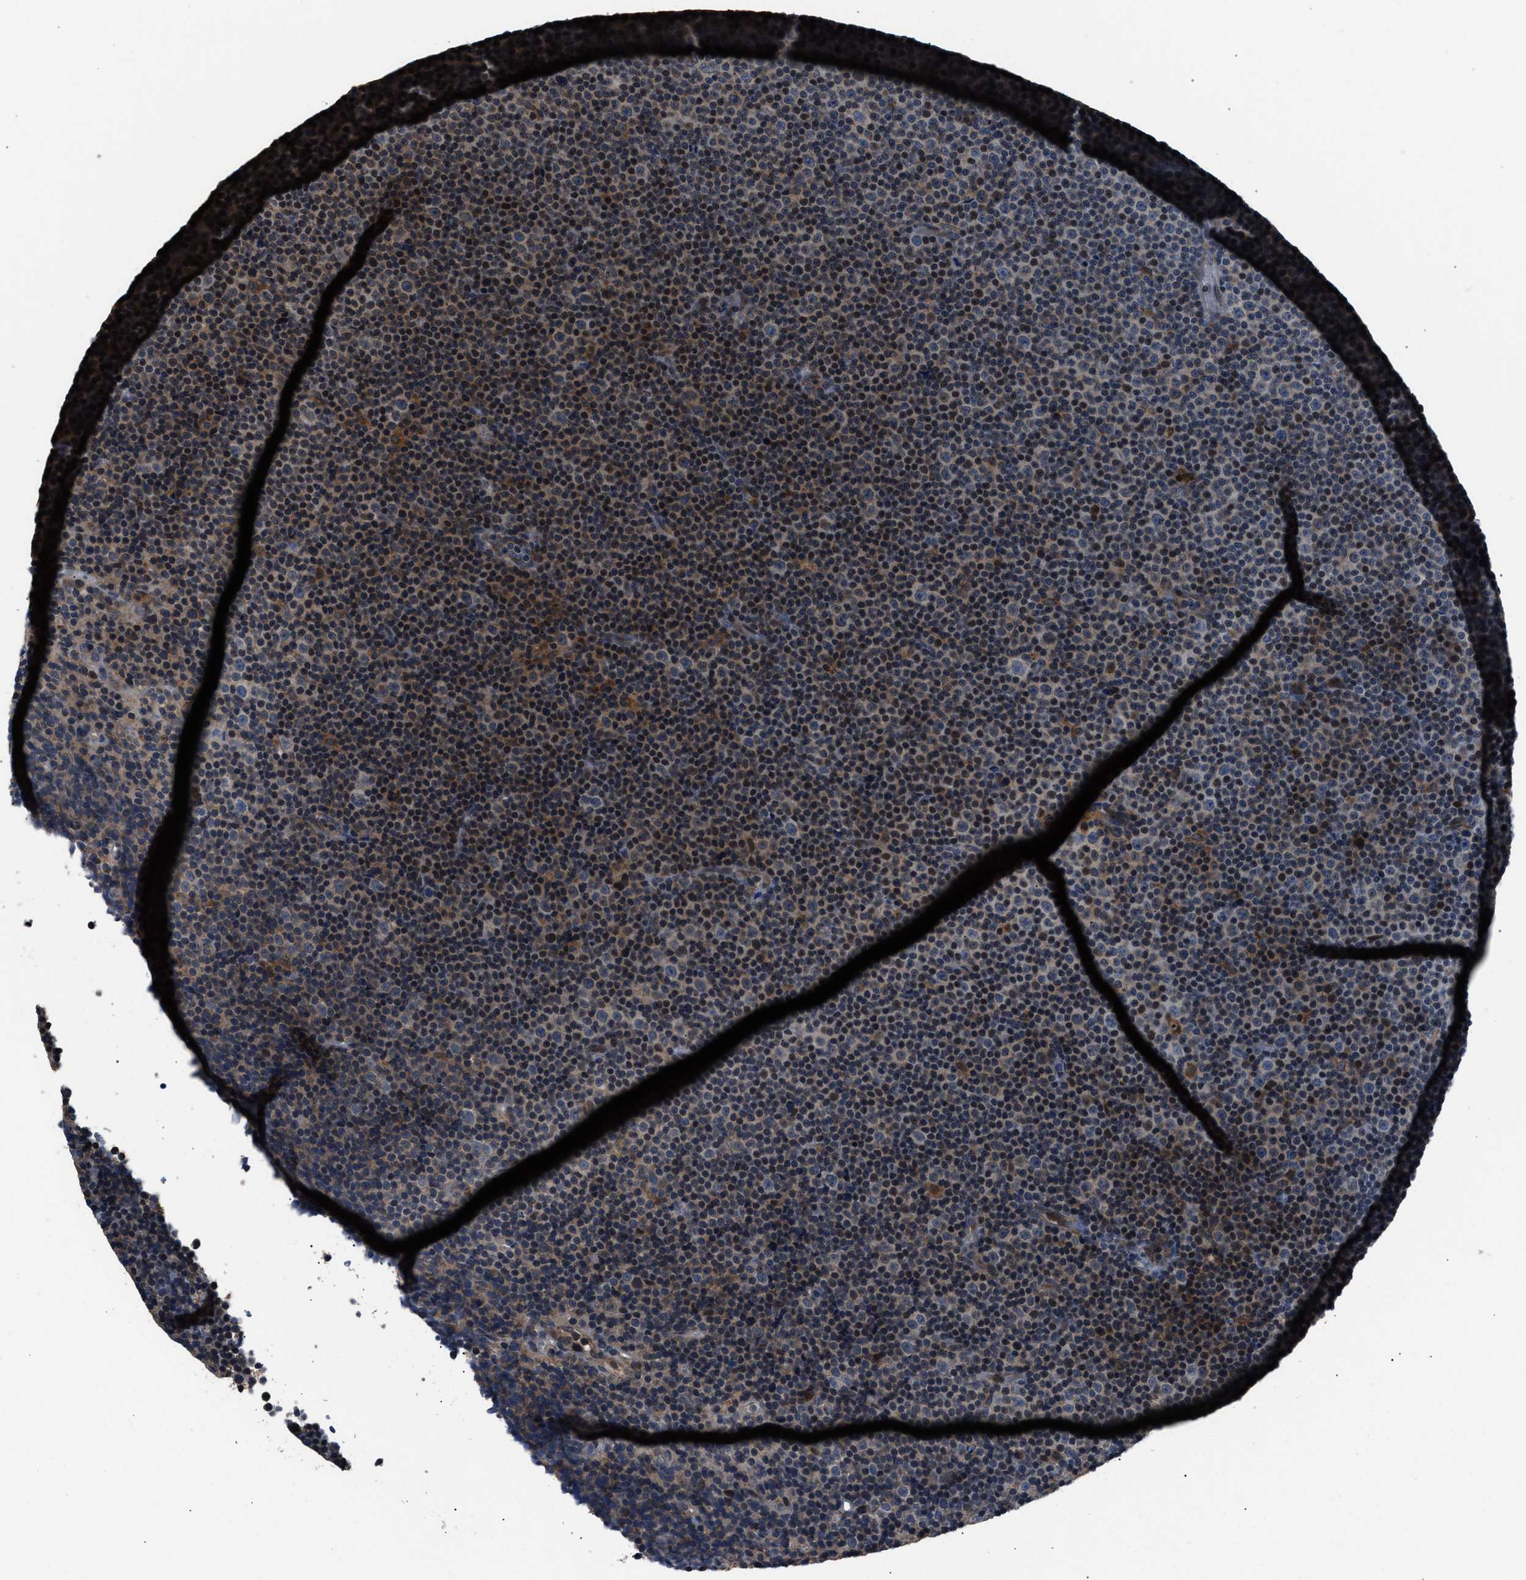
{"staining": {"intensity": "weak", "quantity": "25%-75%", "location": "cytoplasmic/membranous,nuclear"}, "tissue": "lymphoma", "cell_type": "Tumor cells", "image_type": "cancer", "snomed": [{"axis": "morphology", "description": "Malignant lymphoma, non-Hodgkin's type, Low grade"}, {"axis": "topography", "description": "Lymph node"}], "caption": "Malignant lymphoma, non-Hodgkin's type (low-grade) tissue demonstrates weak cytoplasmic/membranous and nuclear expression in approximately 25%-75% of tumor cells", "gene": "TNRC18", "patient": {"sex": "female", "age": 67}}